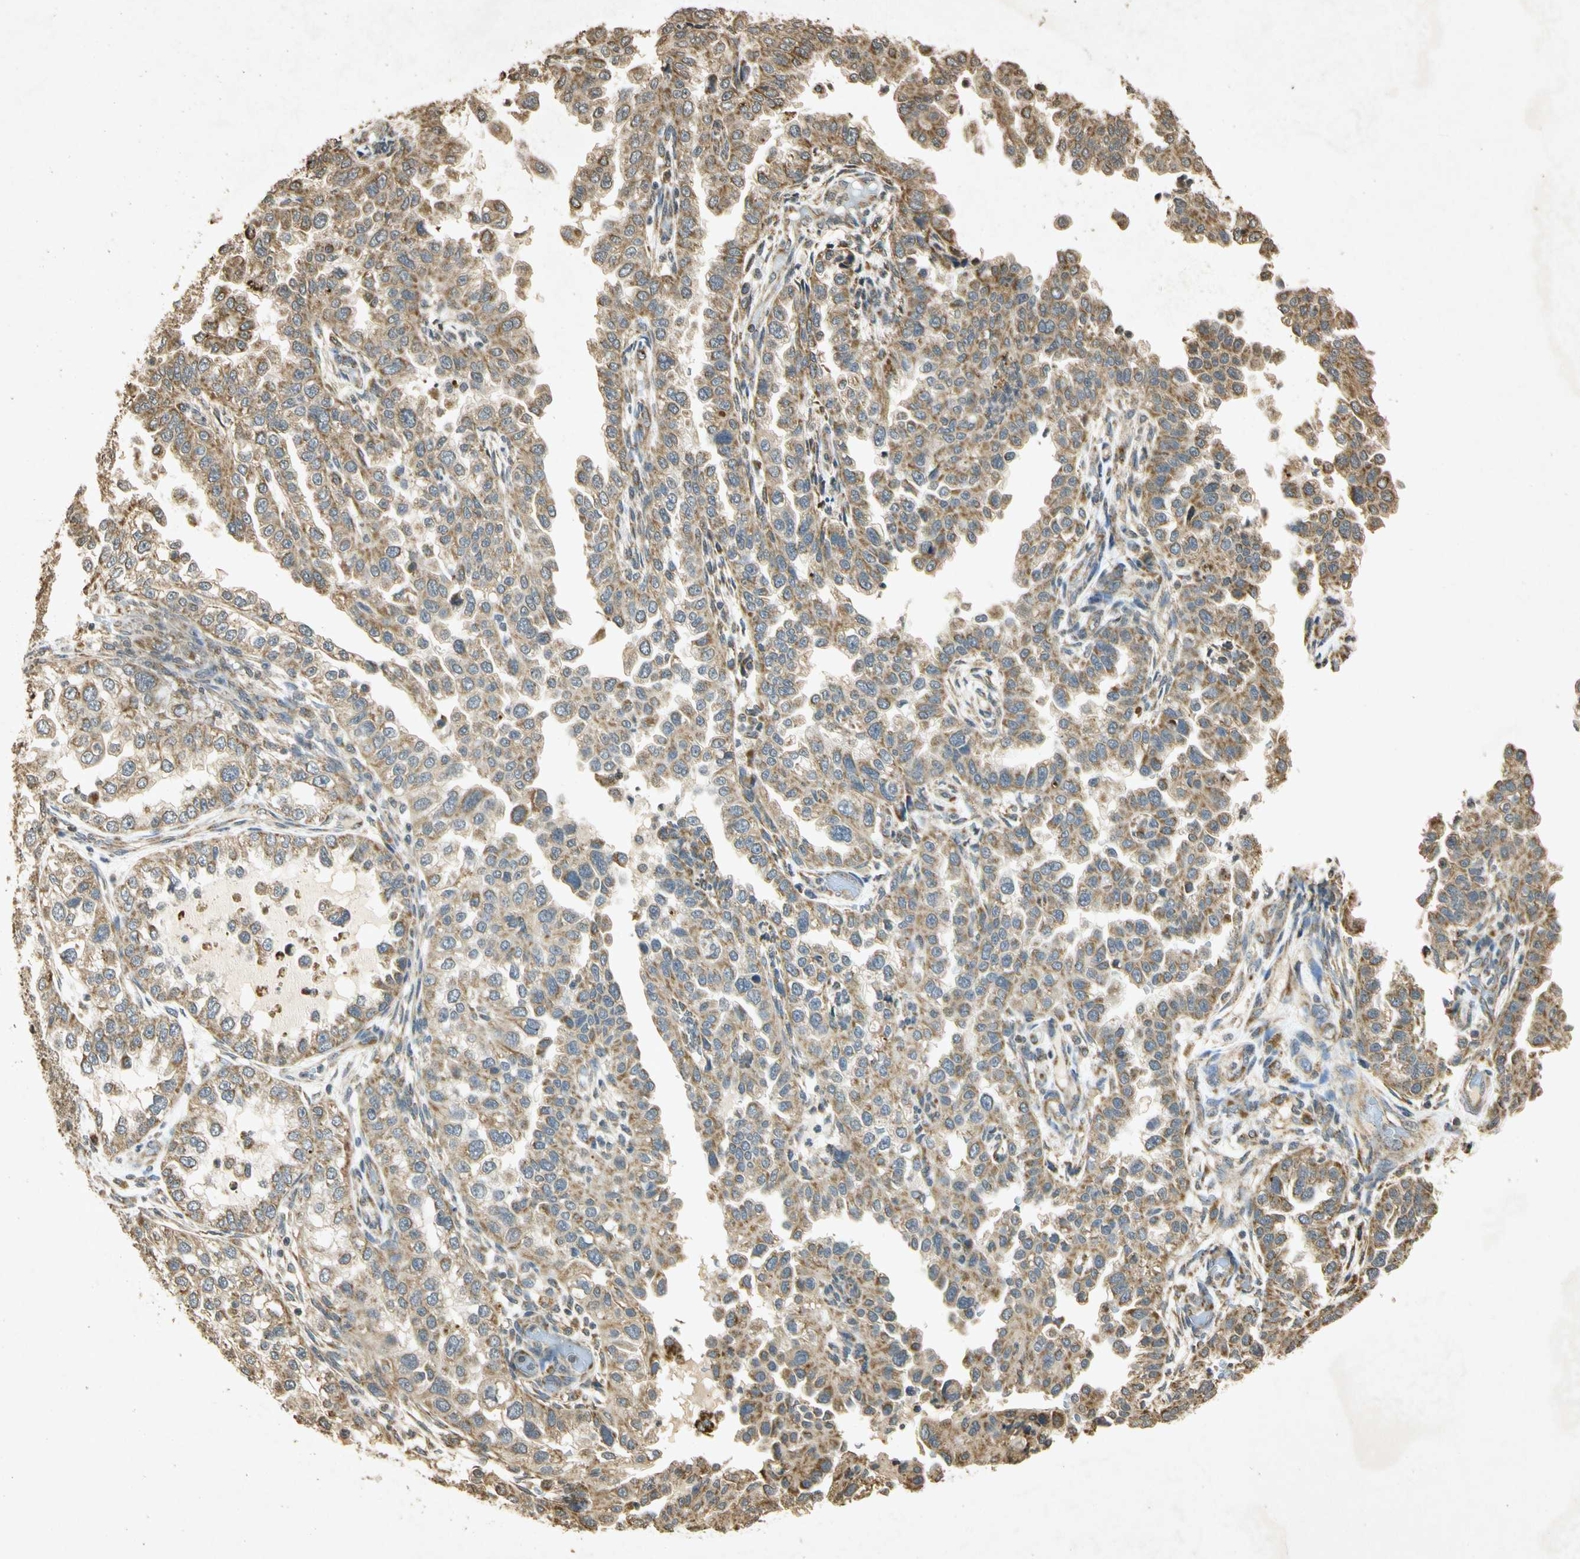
{"staining": {"intensity": "moderate", "quantity": ">75%", "location": "cytoplasmic/membranous"}, "tissue": "endometrial cancer", "cell_type": "Tumor cells", "image_type": "cancer", "snomed": [{"axis": "morphology", "description": "Adenocarcinoma, NOS"}, {"axis": "topography", "description": "Endometrium"}], "caption": "Approximately >75% of tumor cells in human endometrial cancer reveal moderate cytoplasmic/membranous protein expression as visualized by brown immunohistochemical staining.", "gene": "PRDX3", "patient": {"sex": "female", "age": 85}}